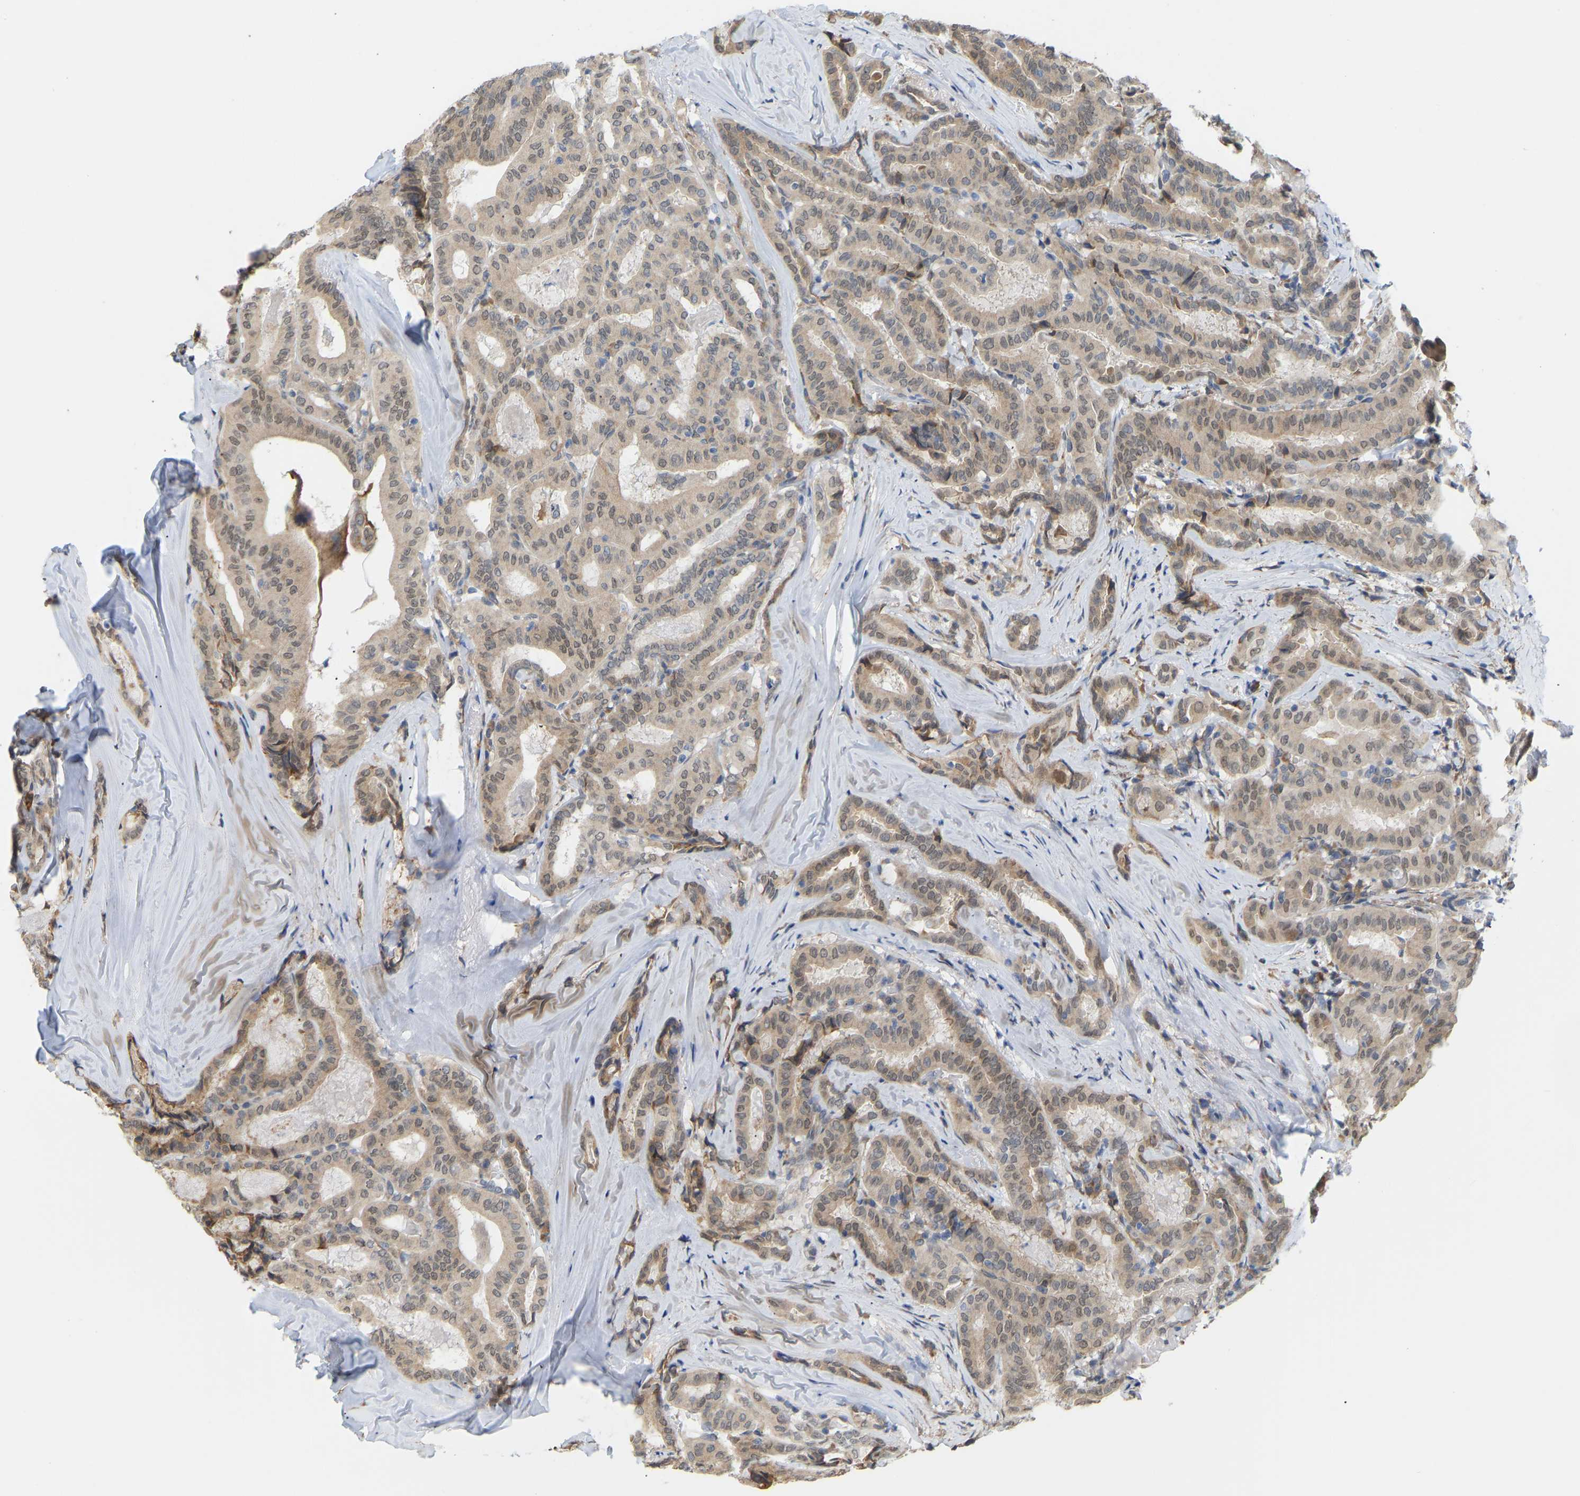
{"staining": {"intensity": "weak", "quantity": ">75%", "location": "cytoplasmic/membranous"}, "tissue": "thyroid cancer", "cell_type": "Tumor cells", "image_type": "cancer", "snomed": [{"axis": "morphology", "description": "Papillary adenocarcinoma, NOS"}, {"axis": "topography", "description": "Thyroid gland"}], "caption": "An immunohistochemistry (IHC) image of tumor tissue is shown. Protein staining in brown shows weak cytoplasmic/membranous positivity in thyroid cancer within tumor cells.", "gene": "BEND3", "patient": {"sex": "female", "age": 42}}